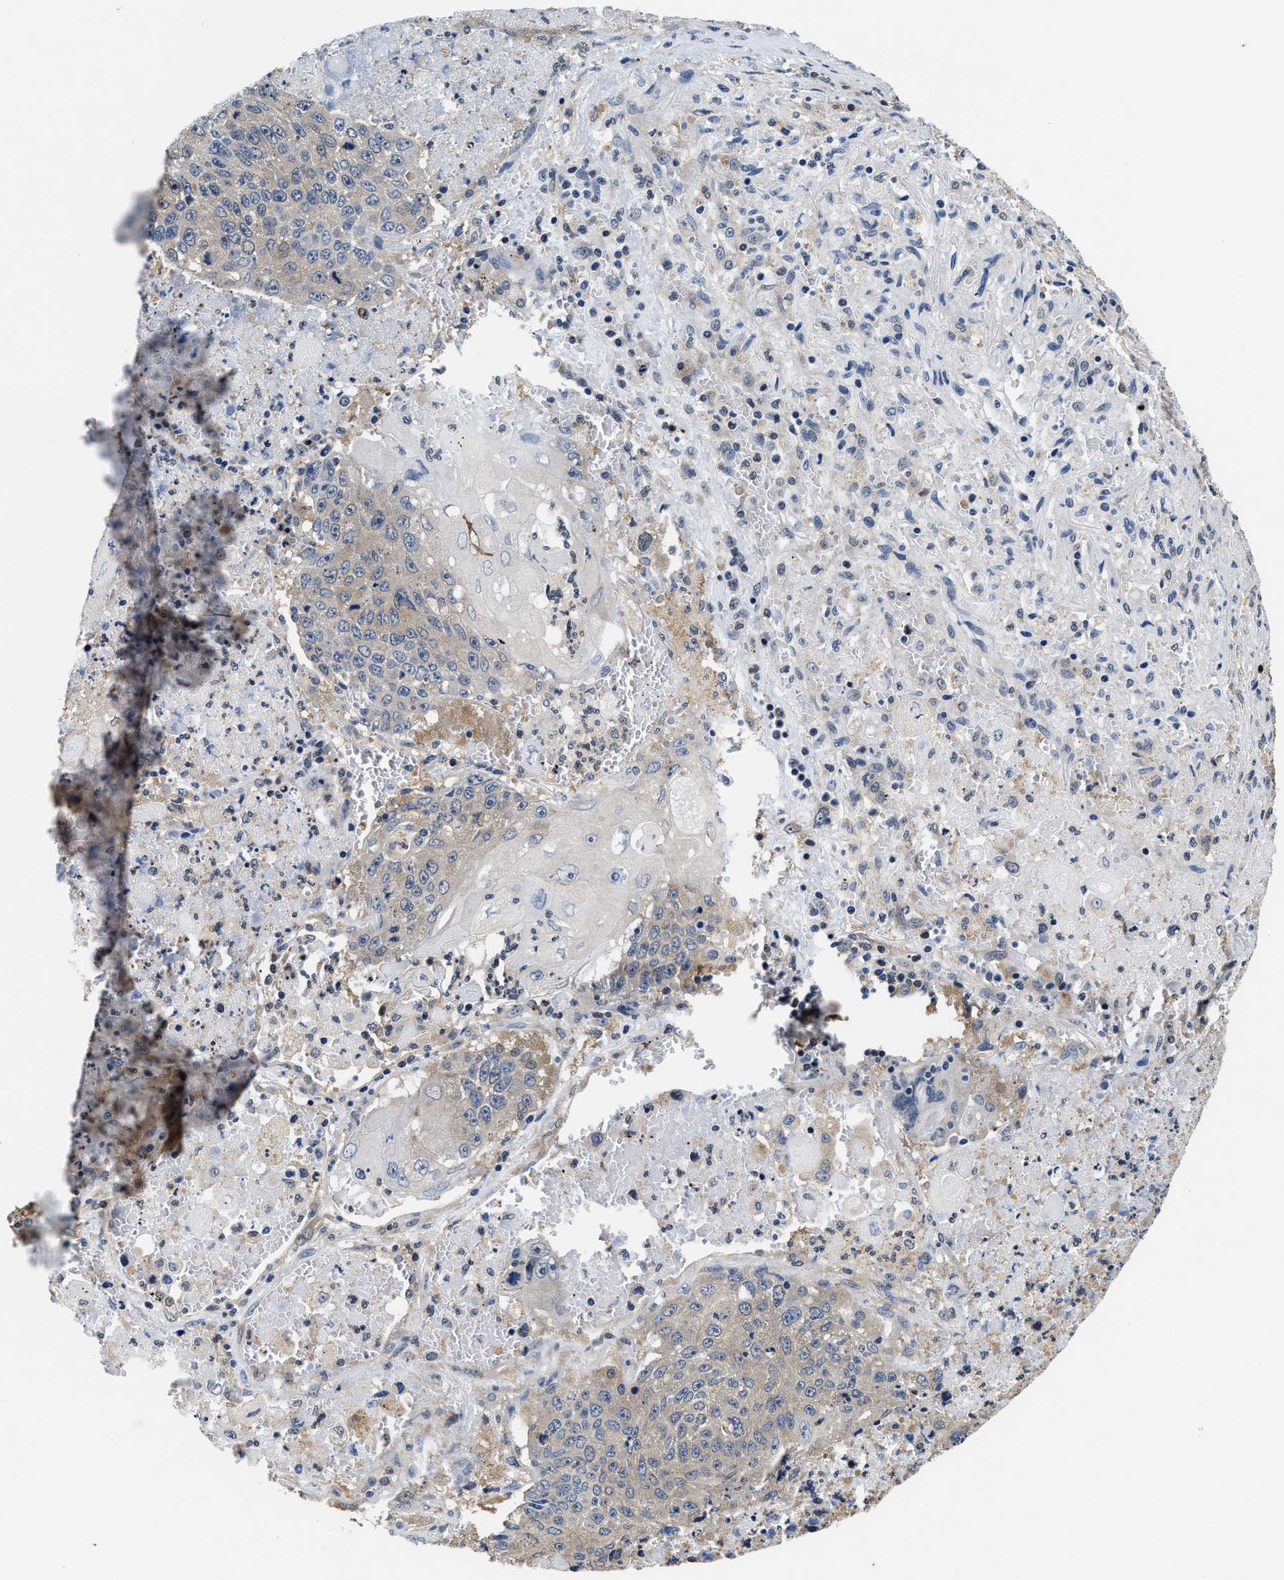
{"staining": {"intensity": "weak", "quantity": "<25%", "location": "cytoplasmic/membranous"}, "tissue": "lung cancer", "cell_type": "Tumor cells", "image_type": "cancer", "snomed": [{"axis": "morphology", "description": "Squamous cell carcinoma, NOS"}, {"axis": "topography", "description": "Lung"}], "caption": "A micrograph of squamous cell carcinoma (lung) stained for a protein displays no brown staining in tumor cells.", "gene": "PHPT1", "patient": {"sex": "male", "age": 61}}